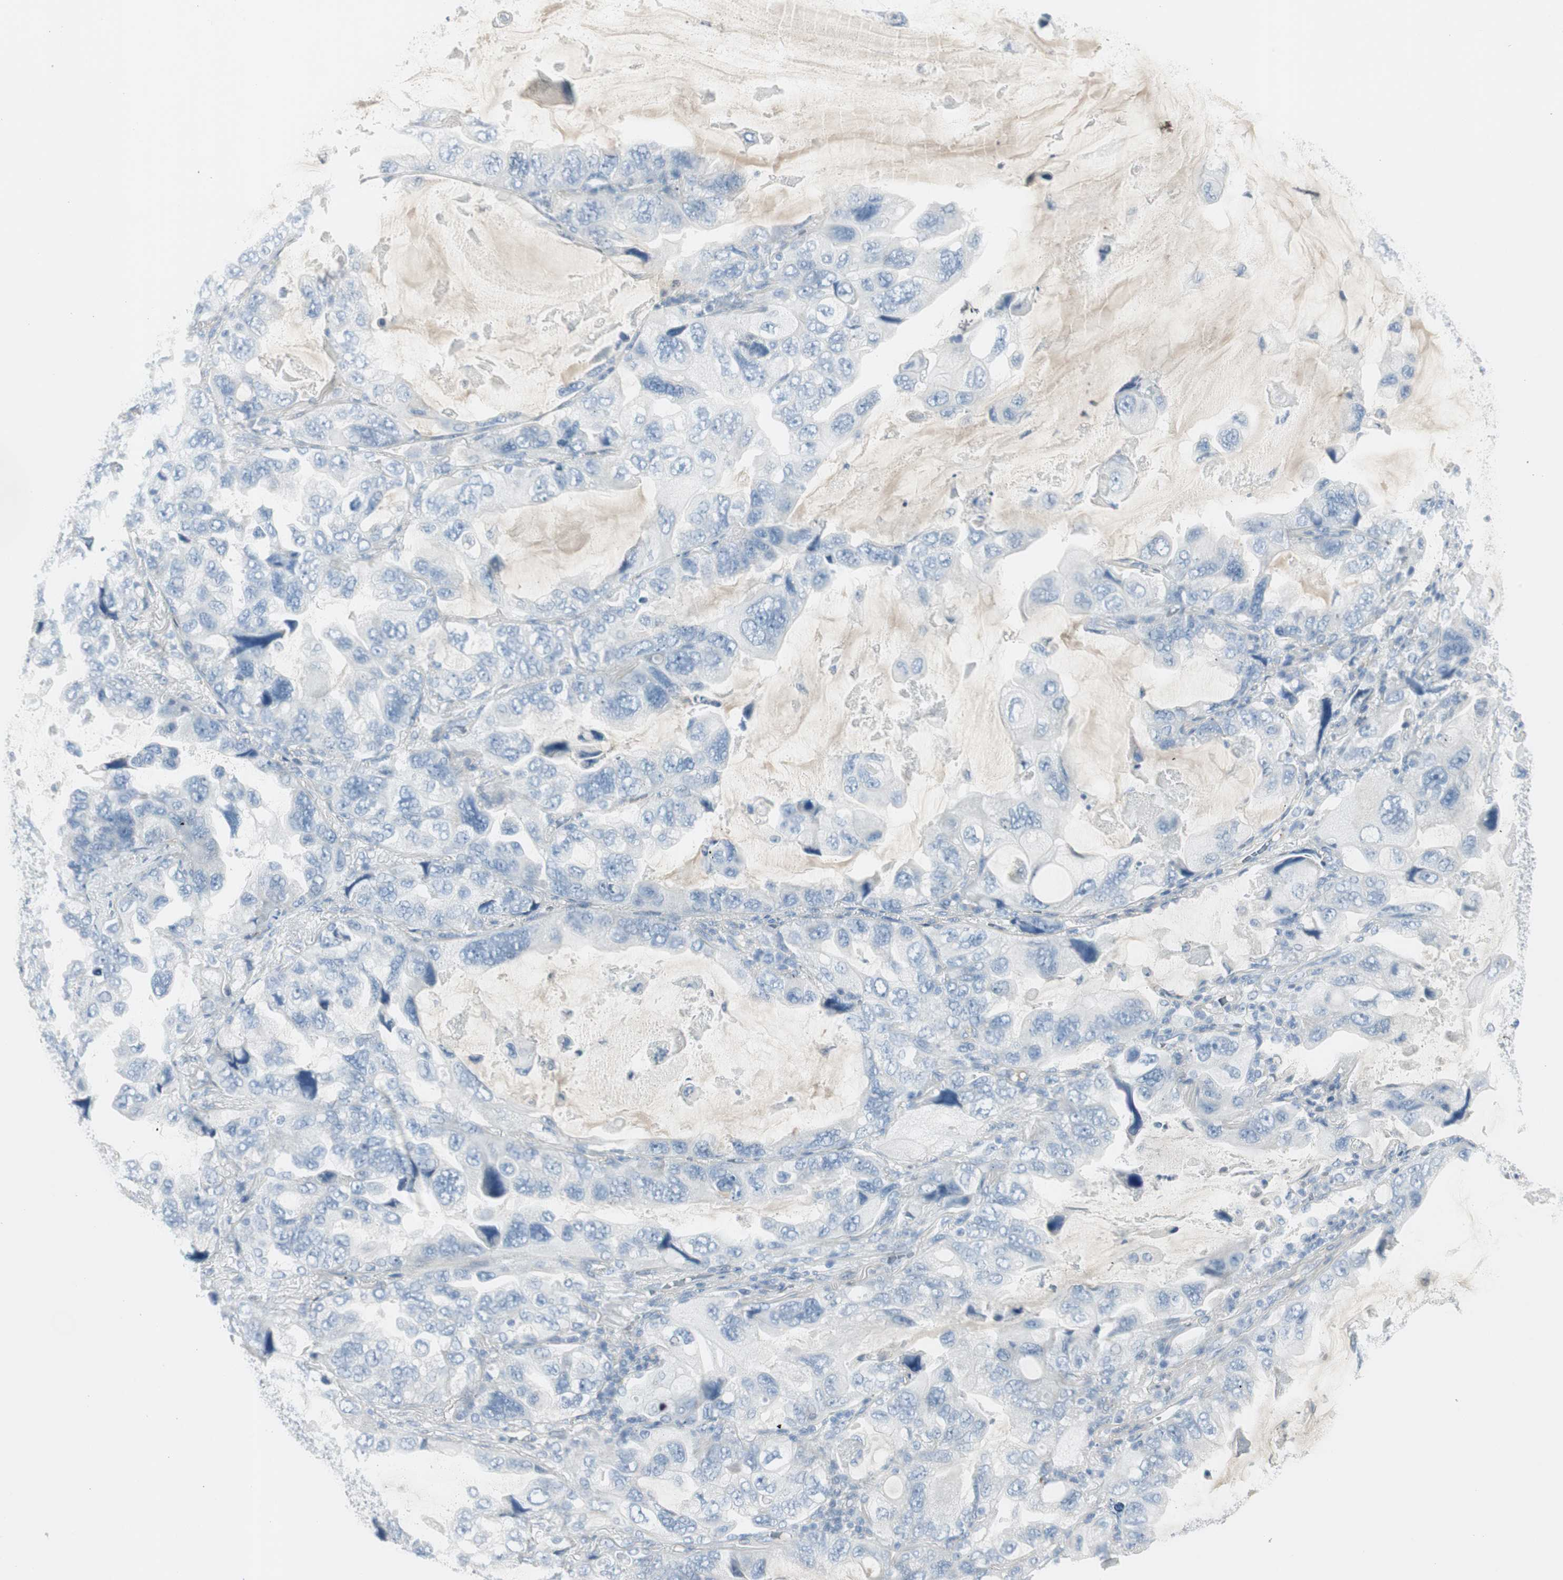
{"staining": {"intensity": "negative", "quantity": "none", "location": "none"}, "tissue": "lung cancer", "cell_type": "Tumor cells", "image_type": "cancer", "snomed": [{"axis": "morphology", "description": "Squamous cell carcinoma, NOS"}, {"axis": "topography", "description": "Lung"}], "caption": "Histopathology image shows no protein expression in tumor cells of lung cancer (squamous cell carcinoma) tissue. (DAB IHC with hematoxylin counter stain).", "gene": "CACNA2D1", "patient": {"sex": "female", "age": 73}}